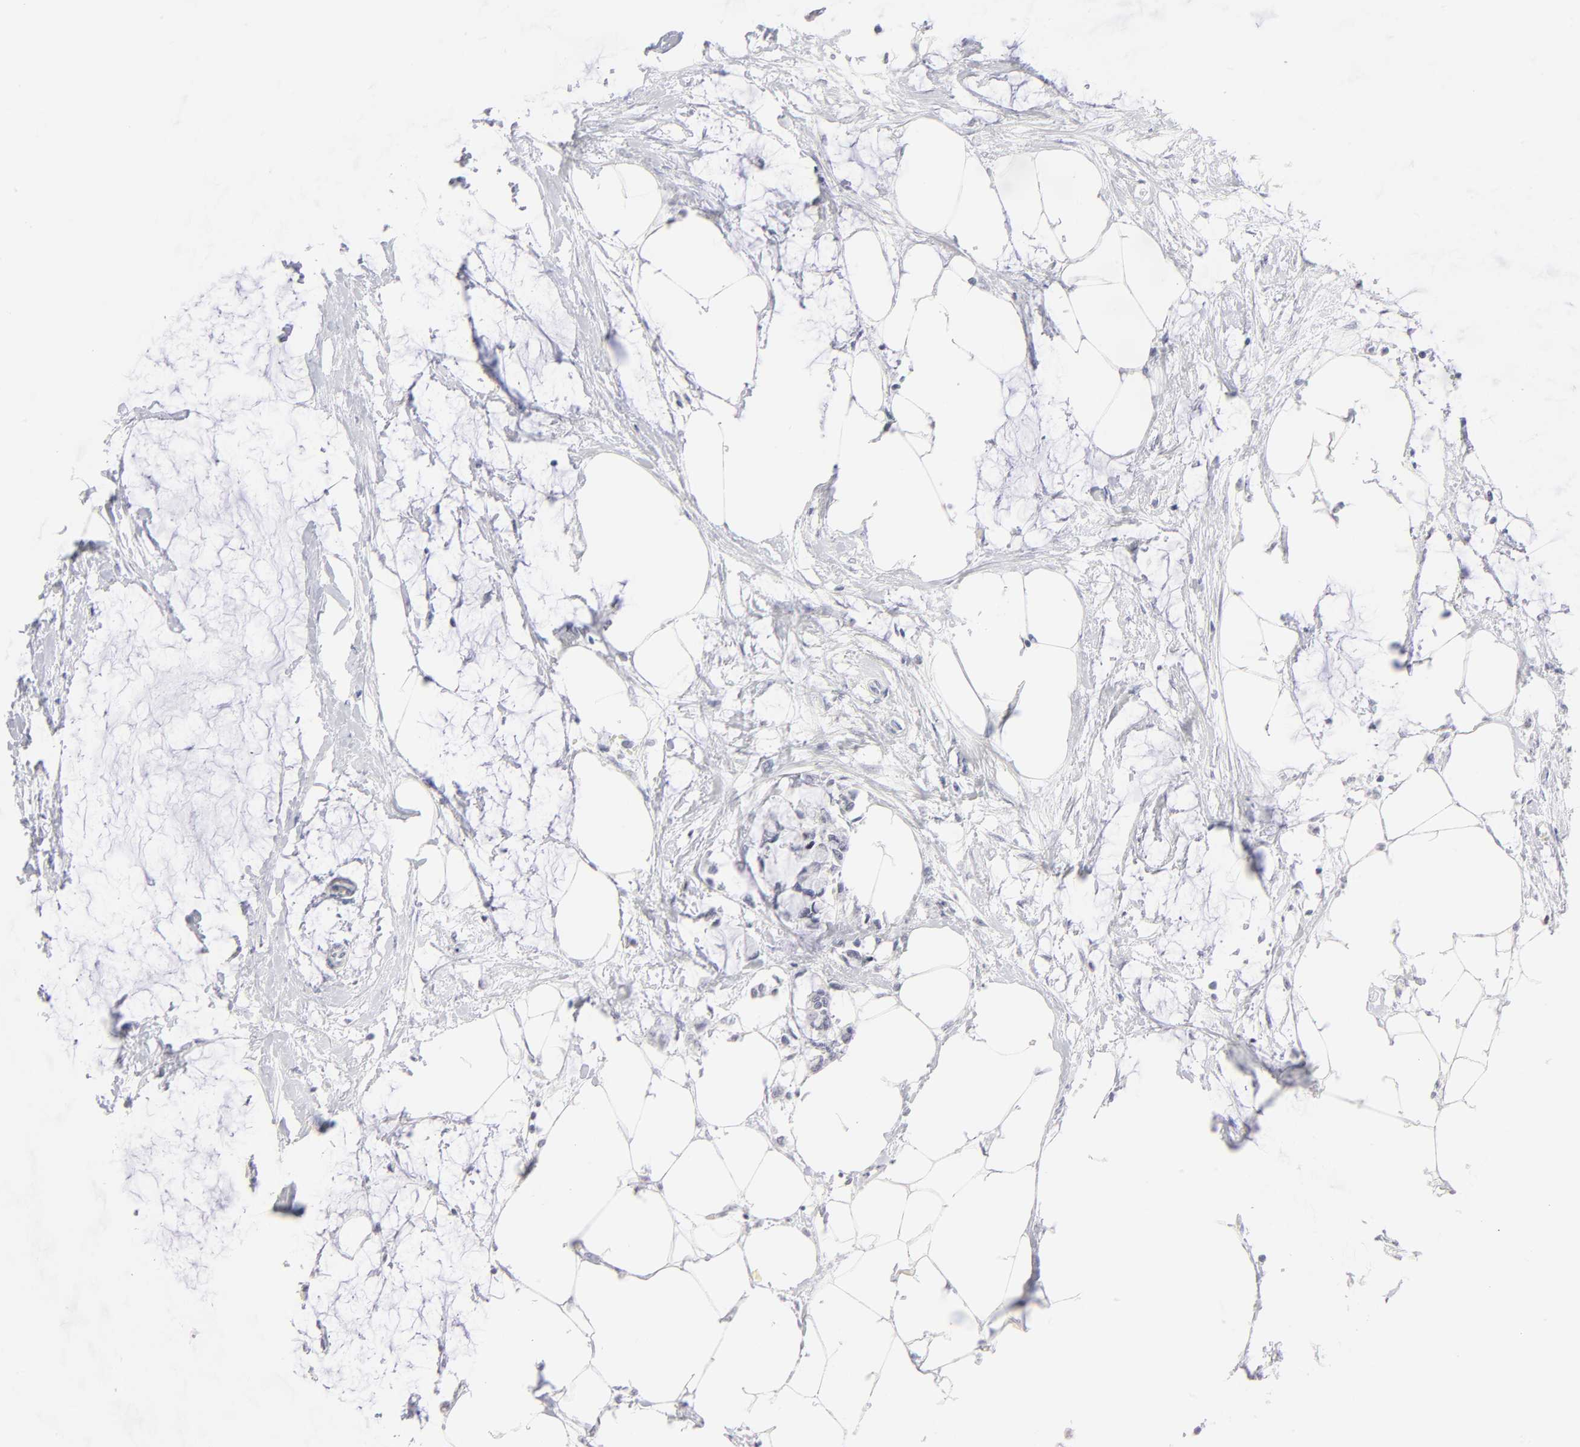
{"staining": {"intensity": "negative", "quantity": "none", "location": "none"}, "tissue": "colorectal cancer", "cell_type": "Tumor cells", "image_type": "cancer", "snomed": [{"axis": "morphology", "description": "Normal tissue, NOS"}, {"axis": "morphology", "description": "Adenocarcinoma, NOS"}, {"axis": "topography", "description": "Colon"}, {"axis": "topography", "description": "Peripheral nerve tissue"}], "caption": "The immunohistochemistry histopathology image has no significant staining in tumor cells of adenocarcinoma (colorectal) tissue.", "gene": "KHNYN", "patient": {"sex": "male", "age": 14}}